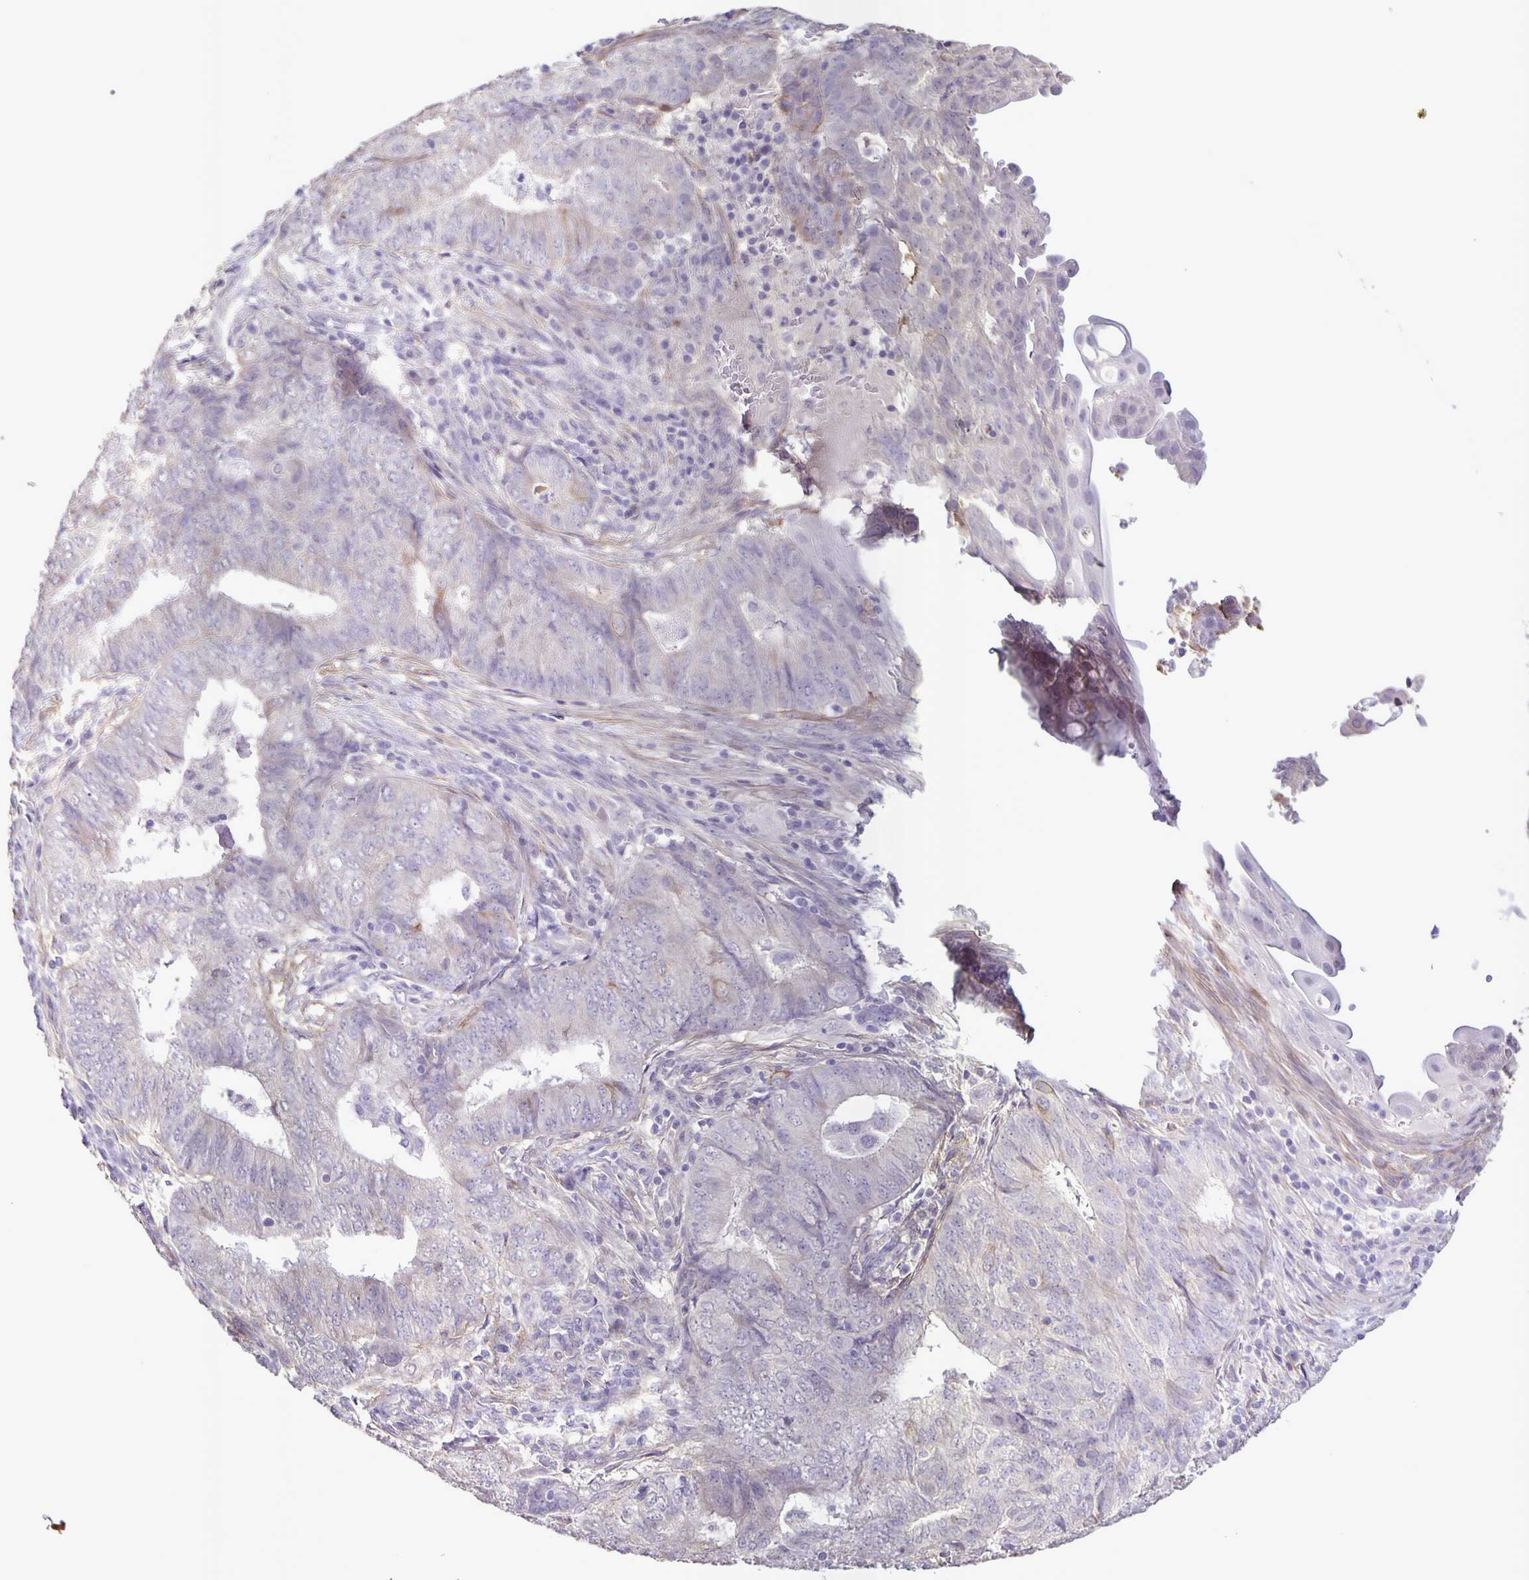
{"staining": {"intensity": "negative", "quantity": "none", "location": "none"}, "tissue": "endometrial cancer", "cell_type": "Tumor cells", "image_type": "cancer", "snomed": [{"axis": "morphology", "description": "Adenocarcinoma, NOS"}, {"axis": "topography", "description": "Endometrium"}], "caption": "Immunohistochemistry image of human adenocarcinoma (endometrial) stained for a protein (brown), which displays no expression in tumor cells.", "gene": "SRCIN1", "patient": {"sex": "female", "age": 62}}